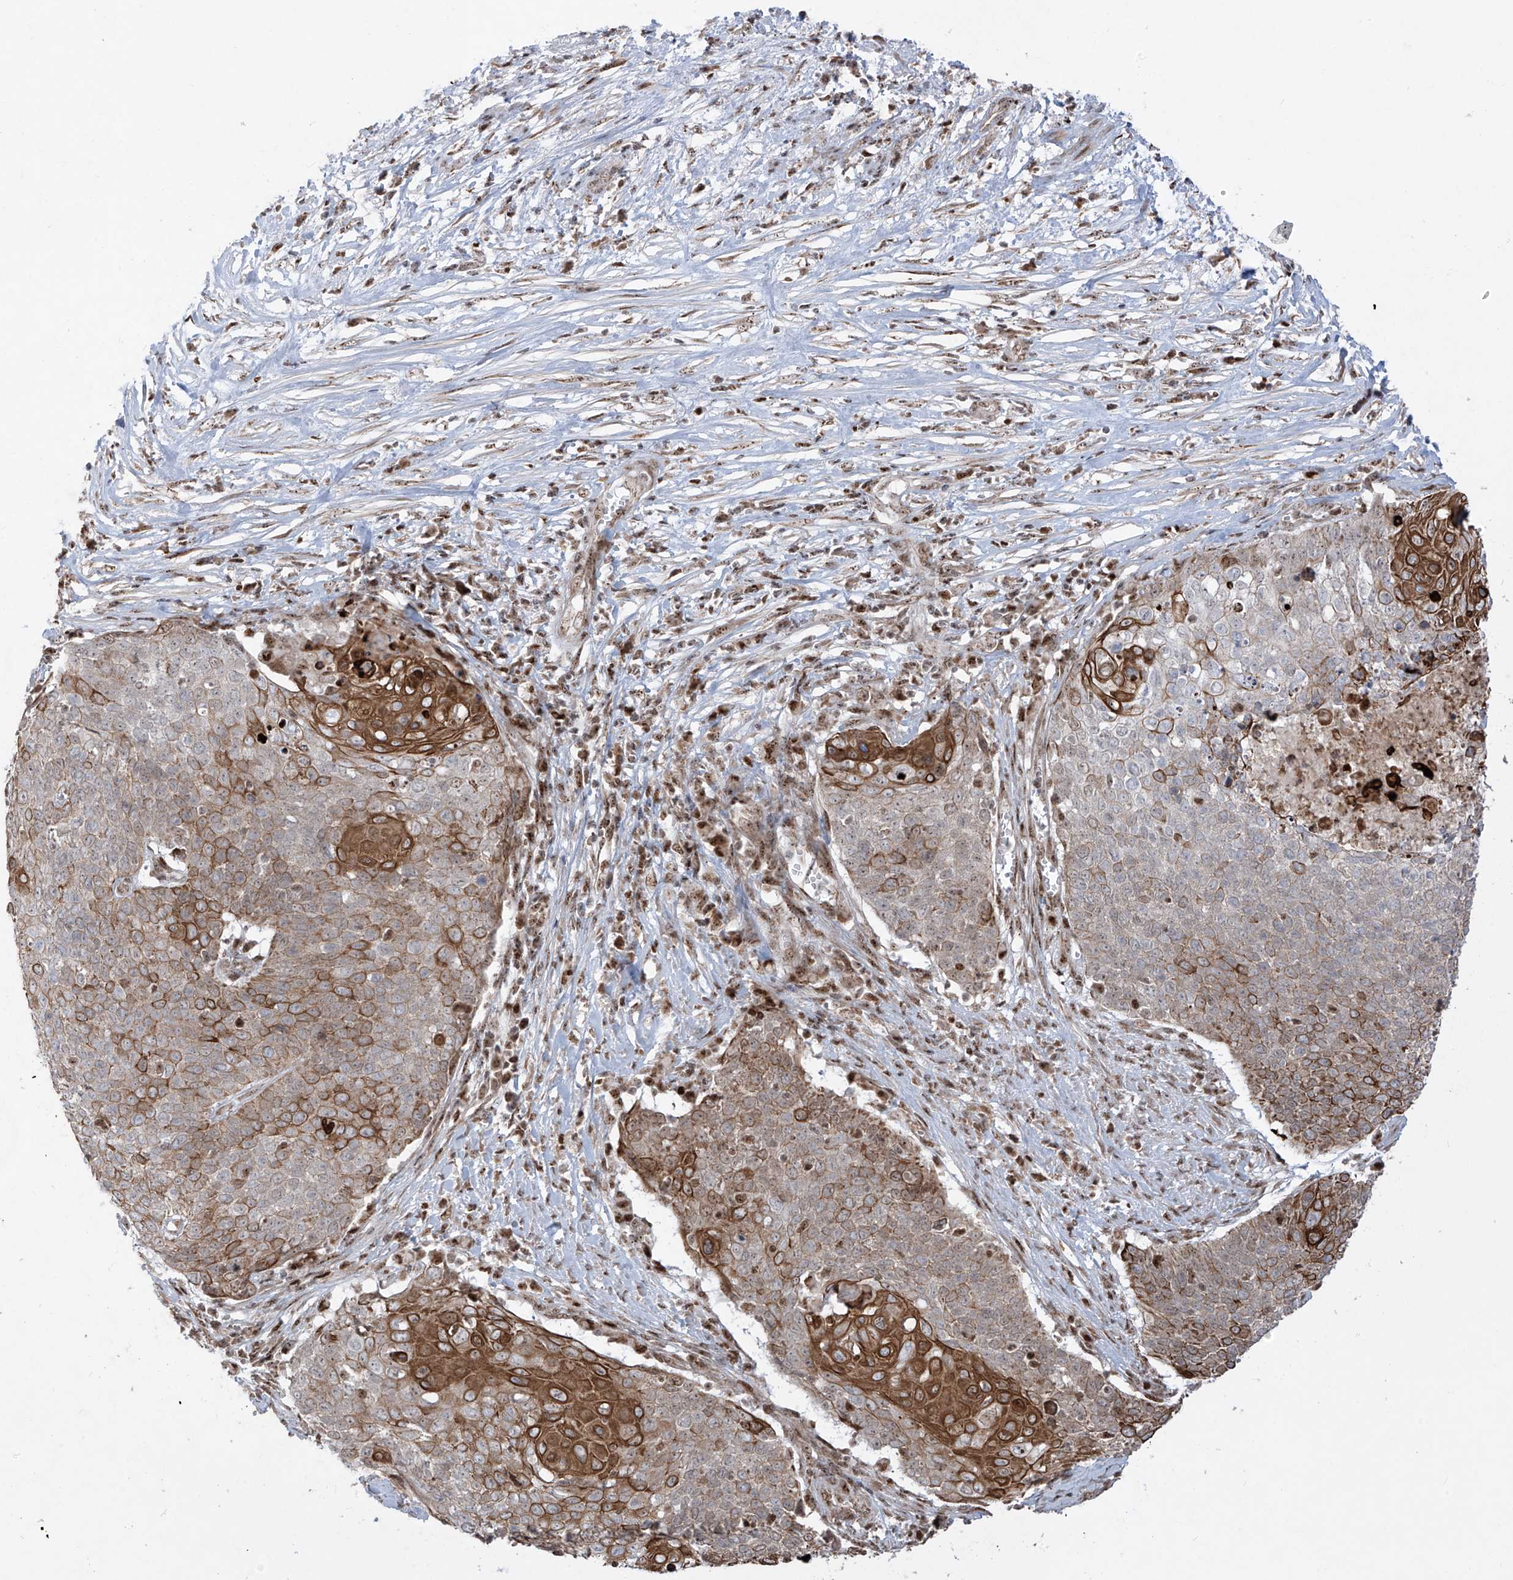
{"staining": {"intensity": "moderate", "quantity": ">75%", "location": "cytoplasmic/membranous"}, "tissue": "cervical cancer", "cell_type": "Tumor cells", "image_type": "cancer", "snomed": [{"axis": "morphology", "description": "Squamous cell carcinoma, NOS"}, {"axis": "topography", "description": "Cervix"}], "caption": "Human cervical squamous cell carcinoma stained with a brown dye reveals moderate cytoplasmic/membranous positive positivity in approximately >75% of tumor cells.", "gene": "ZBTB8A", "patient": {"sex": "female", "age": 39}}